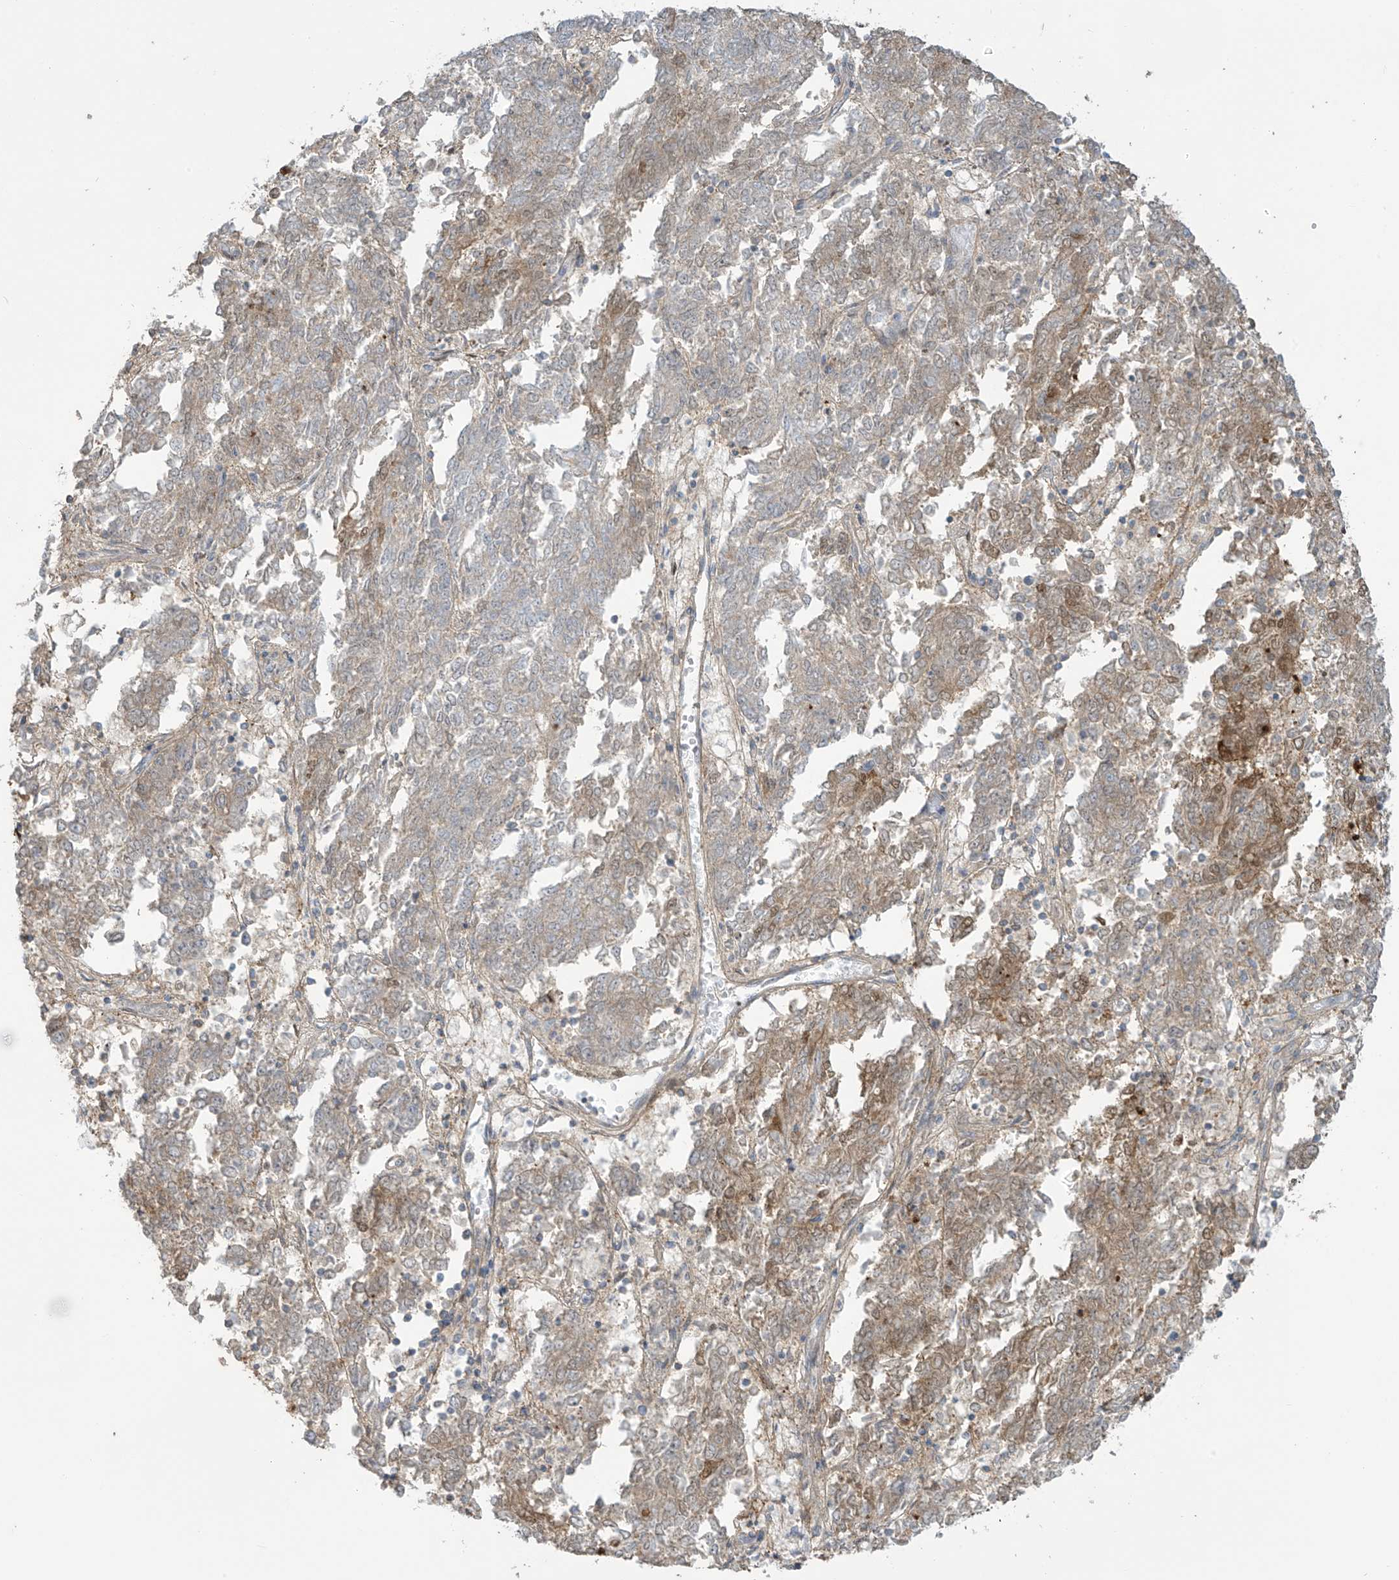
{"staining": {"intensity": "weak", "quantity": "25%-75%", "location": "cytoplasmic/membranous,nuclear"}, "tissue": "endometrial cancer", "cell_type": "Tumor cells", "image_type": "cancer", "snomed": [{"axis": "morphology", "description": "Adenocarcinoma, NOS"}, {"axis": "topography", "description": "Endometrium"}], "caption": "A low amount of weak cytoplasmic/membranous and nuclear expression is appreciated in approximately 25%-75% of tumor cells in adenocarcinoma (endometrial) tissue. (brown staining indicates protein expression, while blue staining denotes nuclei).", "gene": "TAGAP", "patient": {"sex": "female", "age": 80}}